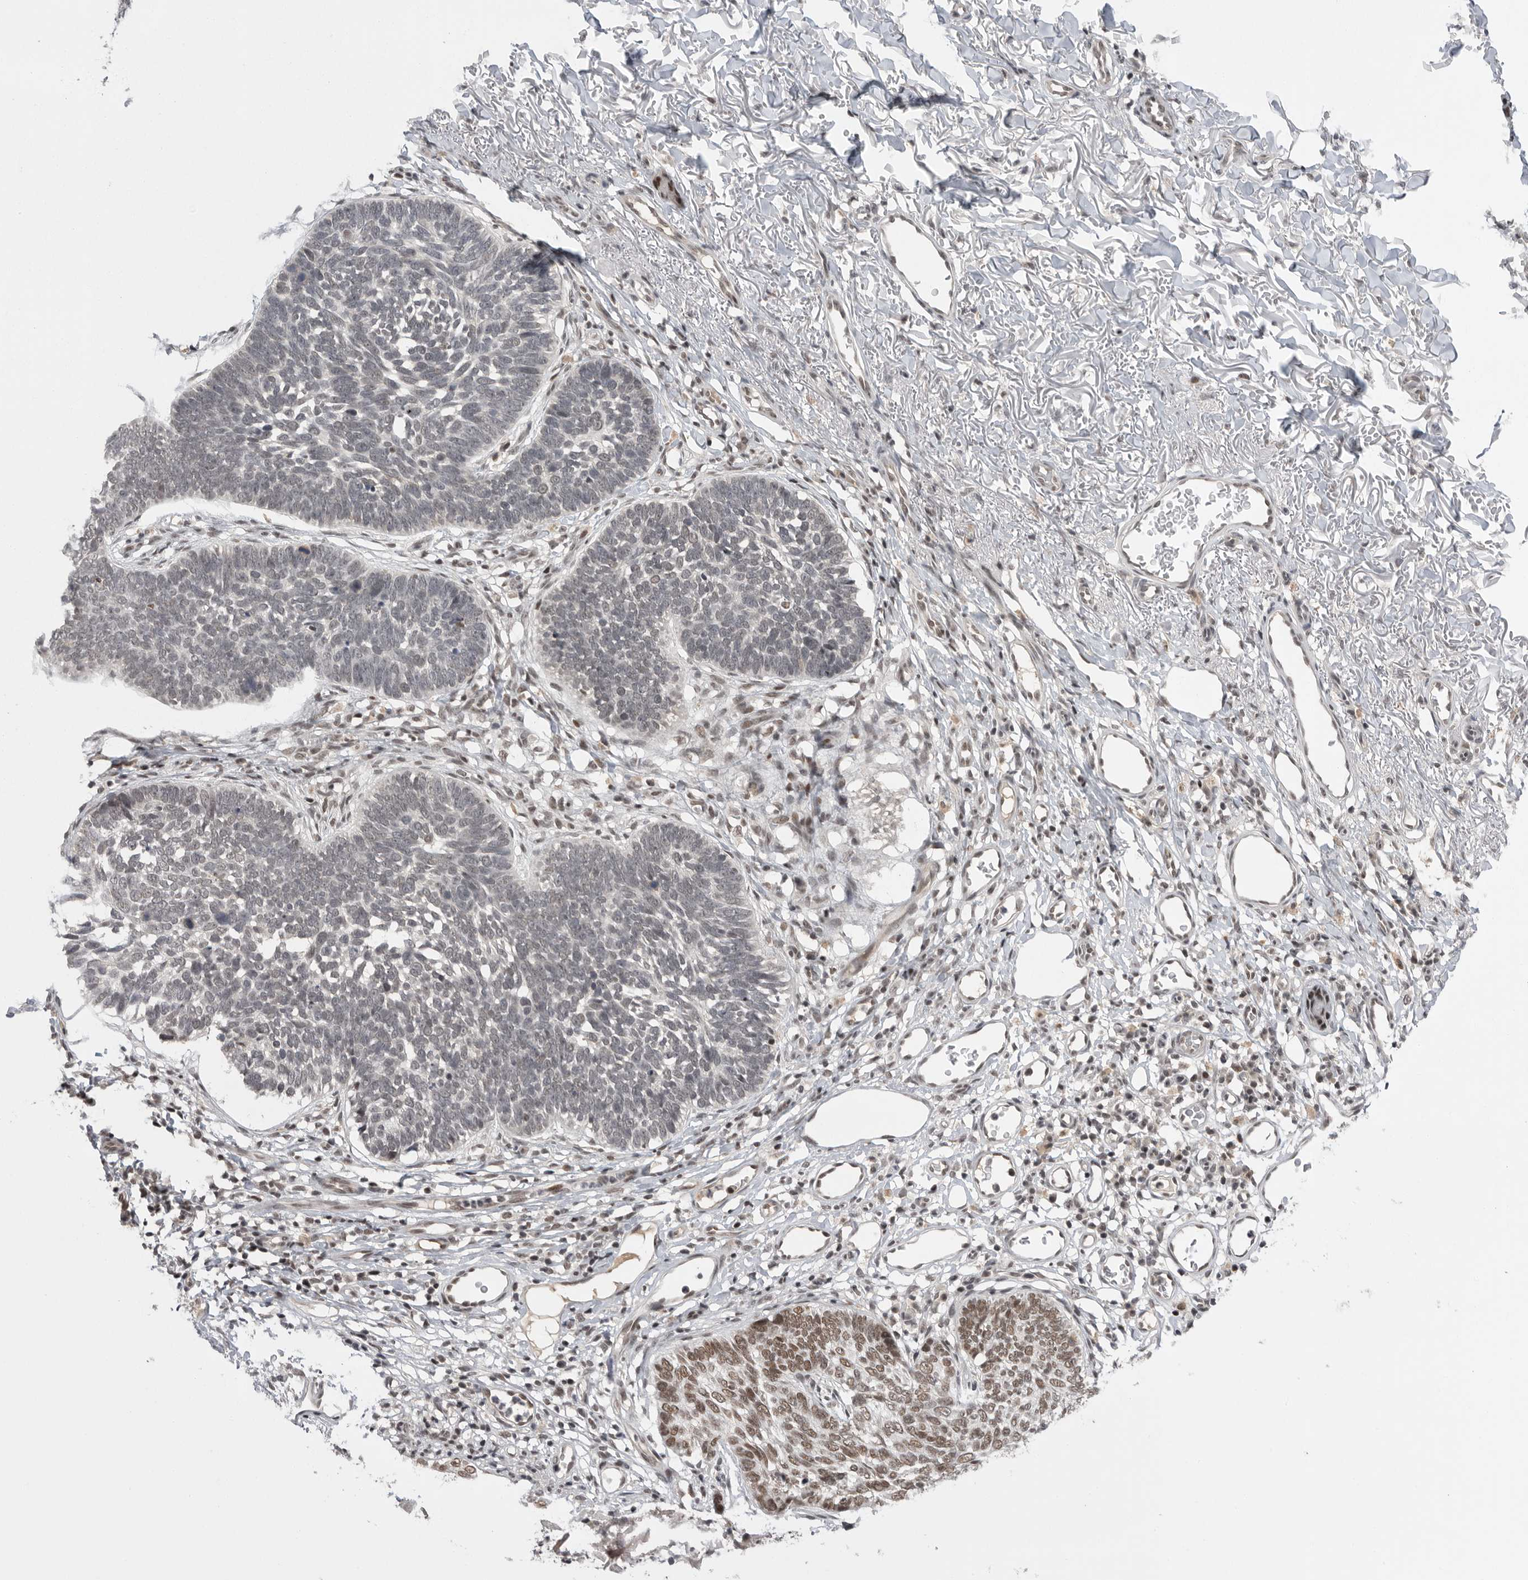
{"staining": {"intensity": "moderate", "quantity": "<25%", "location": "nuclear"}, "tissue": "skin cancer", "cell_type": "Tumor cells", "image_type": "cancer", "snomed": [{"axis": "morphology", "description": "Normal tissue, NOS"}, {"axis": "morphology", "description": "Basal cell carcinoma"}, {"axis": "topography", "description": "Skin"}], "caption": "Immunohistochemistry (IHC) (DAB (3,3'-diaminobenzidine)) staining of skin cancer displays moderate nuclear protein staining in approximately <25% of tumor cells.", "gene": "POU5F1", "patient": {"sex": "male", "age": 77}}